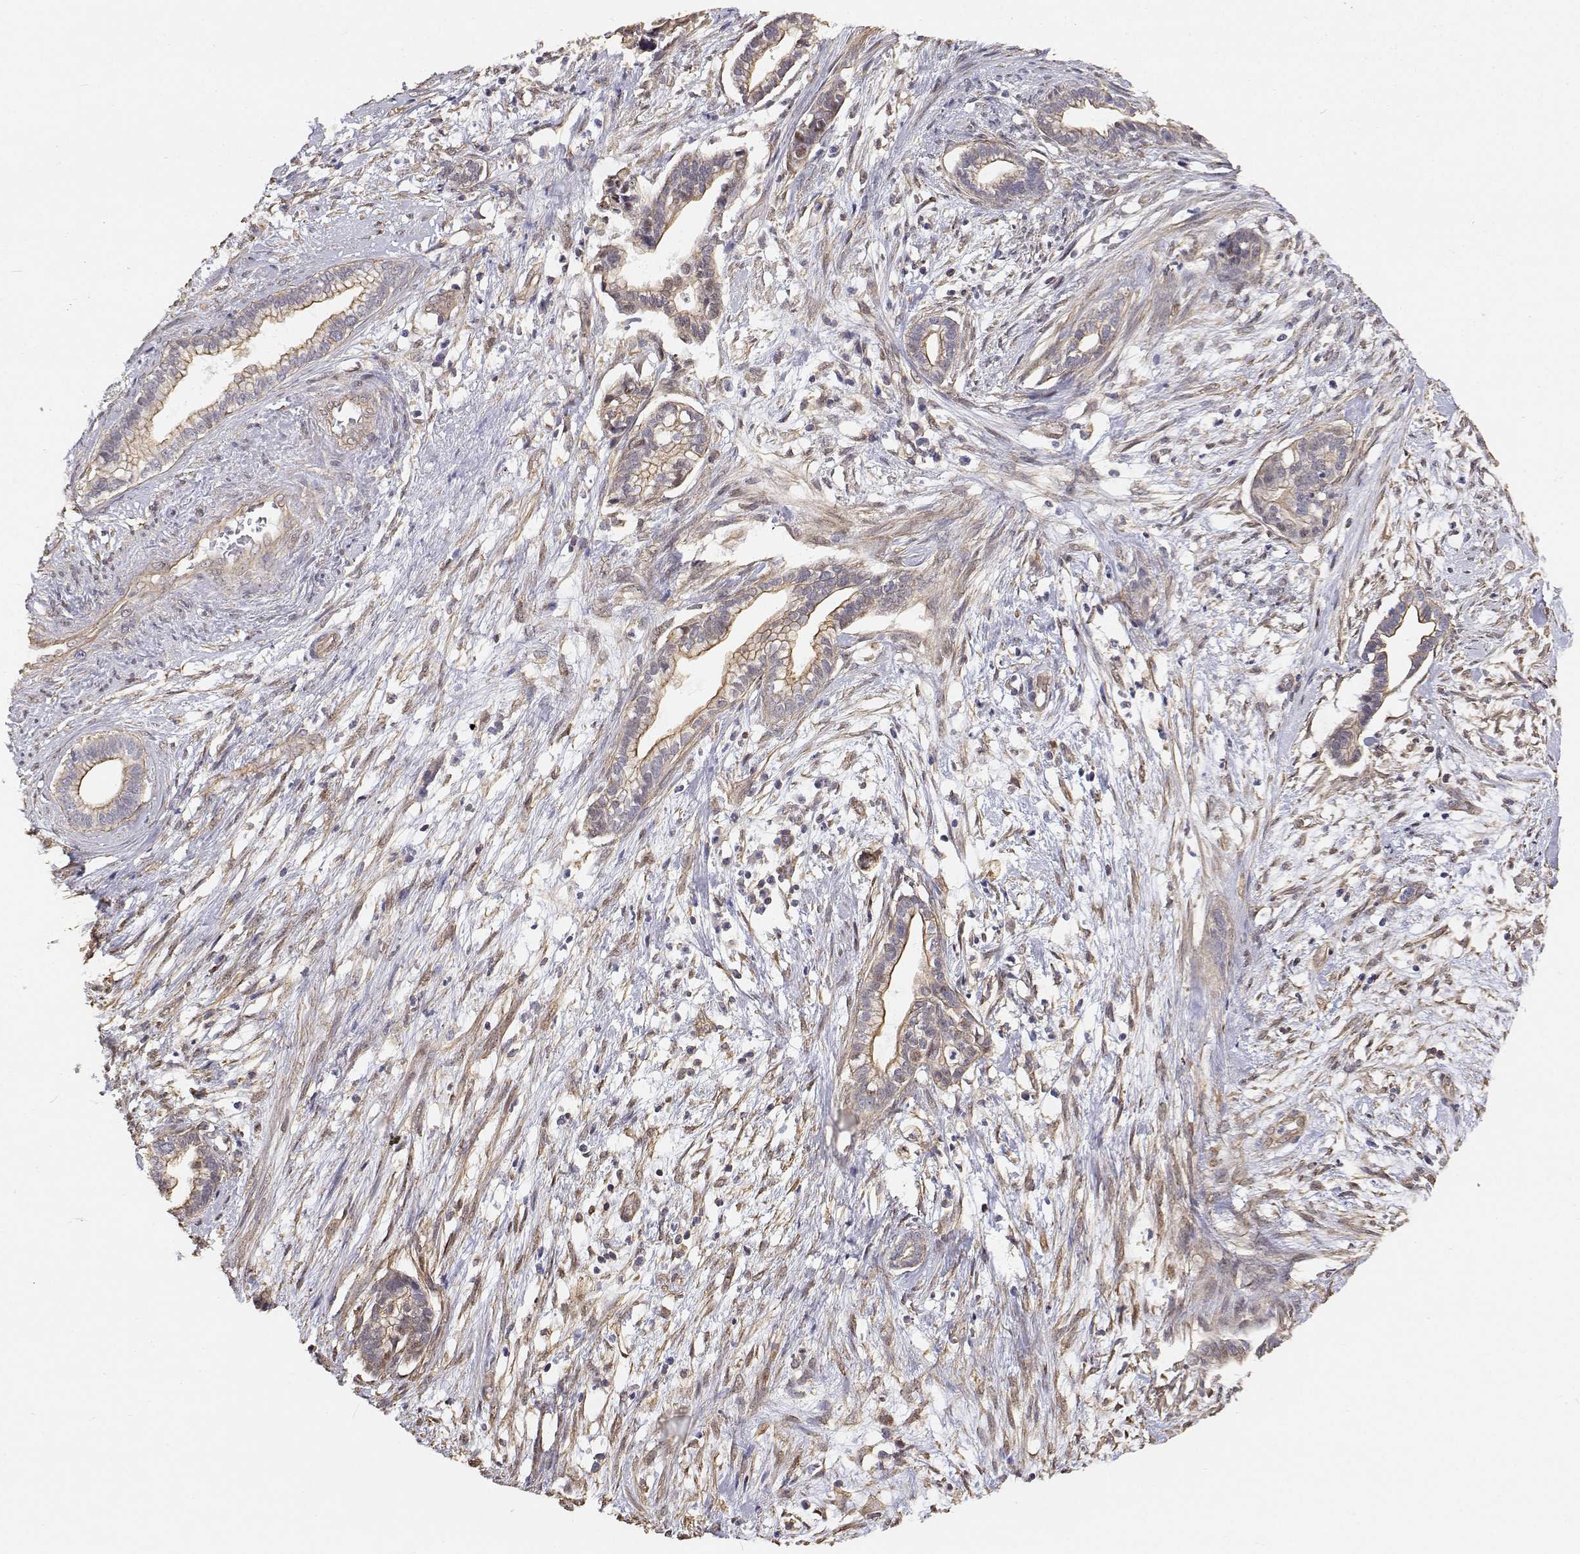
{"staining": {"intensity": "weak", "quantity": "25%-75%", "location": "cytoplasmic/membranous"}, "tissue": "cervical cancer", "cell_type": "Tumor cells", "image_type": "cancer", "snomed": [{"axis": "morphology", "description": "Adenocarcinoma, NOS"}, {"axis": "topography", "description": "Cervix"}], "caption": "IHC of cervical adenocarcinoma displays low levels of weak cytoplasmic/membranous expression in approximately 25%-75% of tumor cells. (DAB (3,3'-diaminobenzidine) IHC with brightfield microscopy, high magnification).", "gene": "GSDMA", "patient": {"sex": "female", "age": 62}}